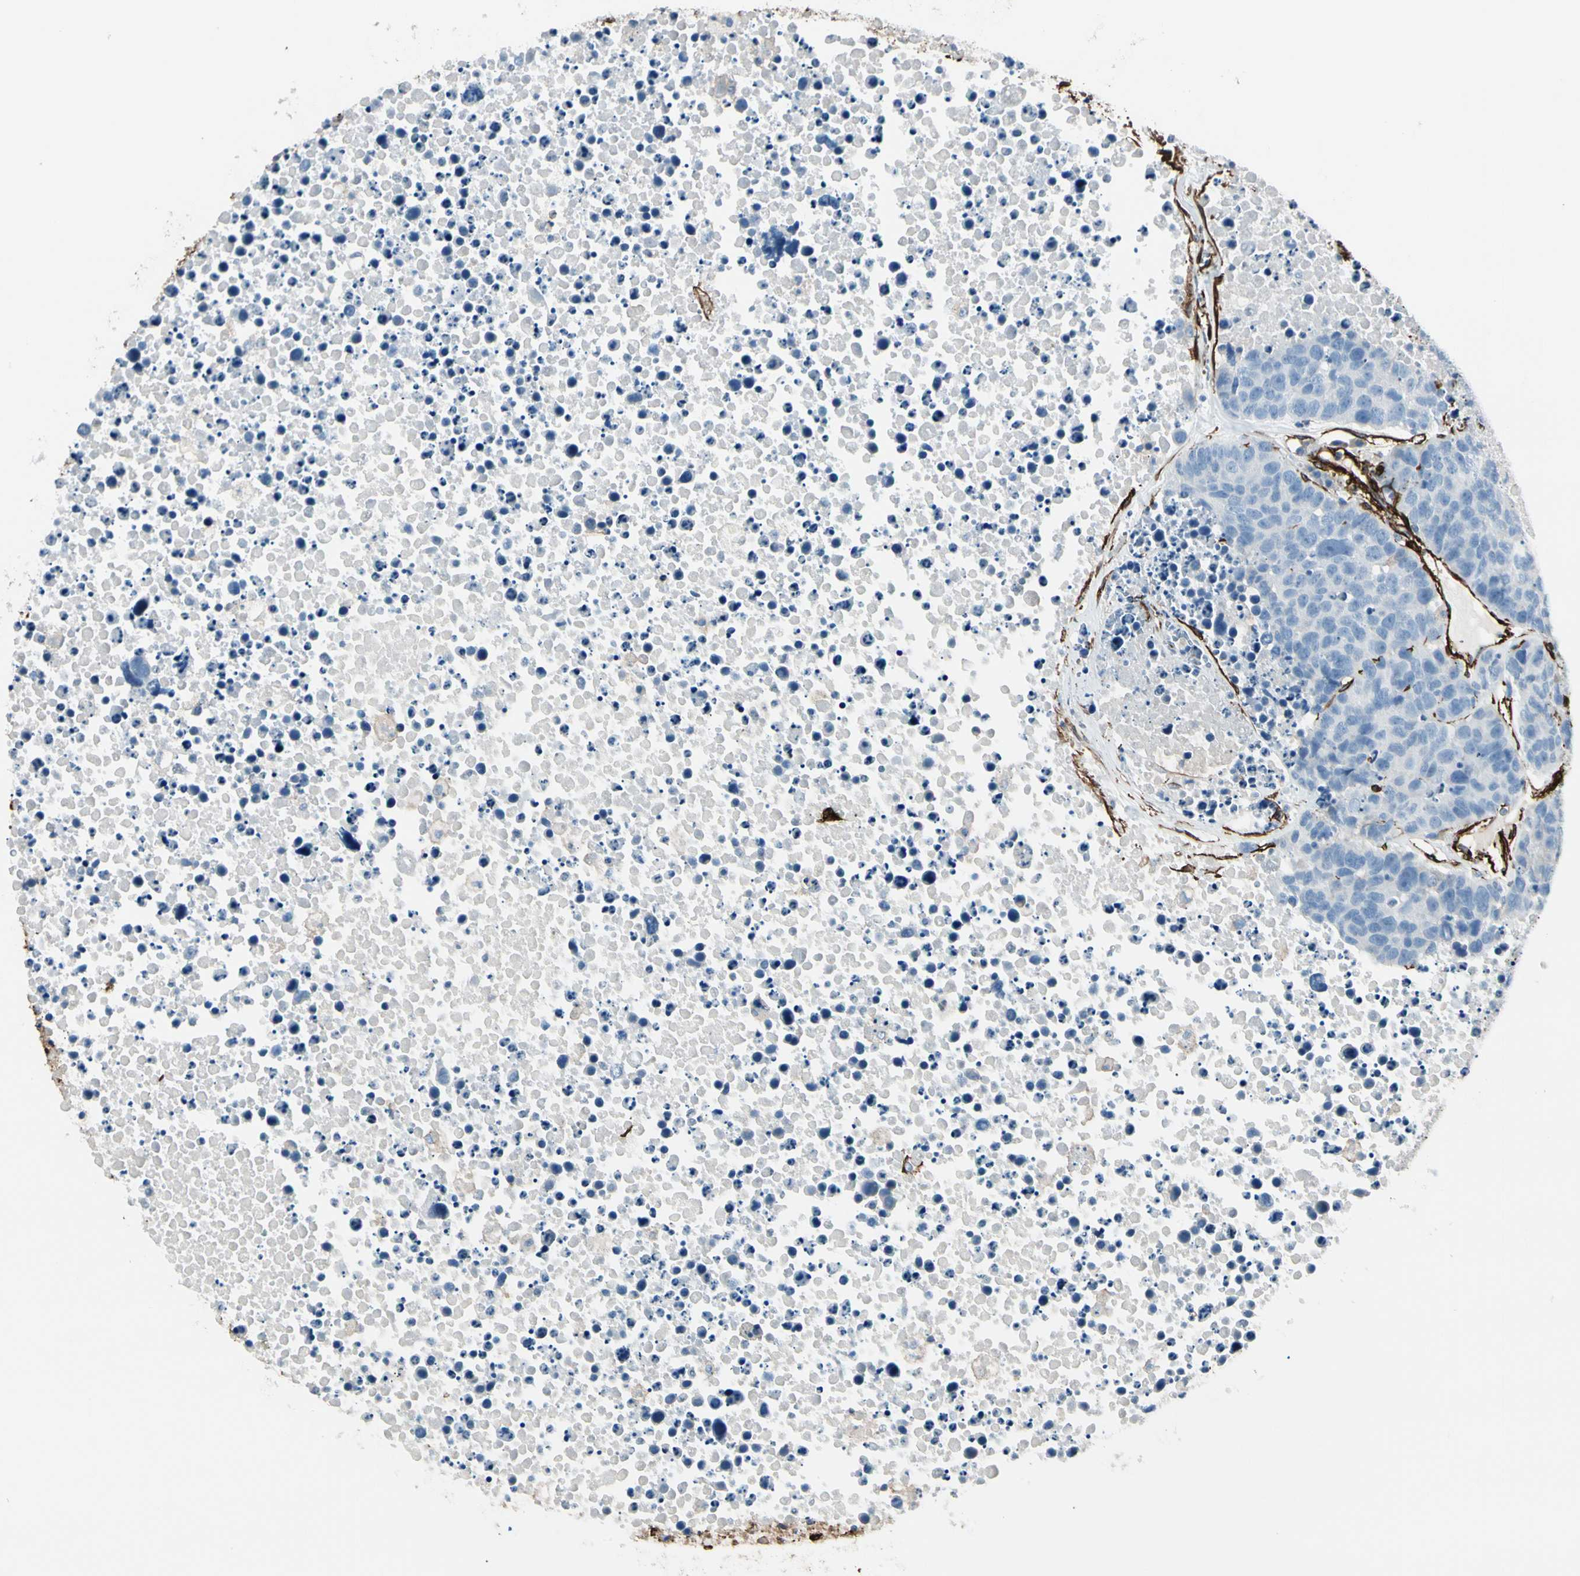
{"staining": {"intensity": "negative", "quantity": "none", "location": "none"}, "tissue": "carcinoid", "cell_type": "Tumor cells", "image_type": "cancer", "snomed": [{"axis": "morphology", "description": "Carcinoid, malignant, NOS"}, {"axis": "topography", "description": "Lung"}], "caption": "Carcinoid (malignant) was stained to show a protein in brown. There is no significant staining in tumor cells.", "gene": "CALD1", "patient": {"sex": "male", "age": 60}}